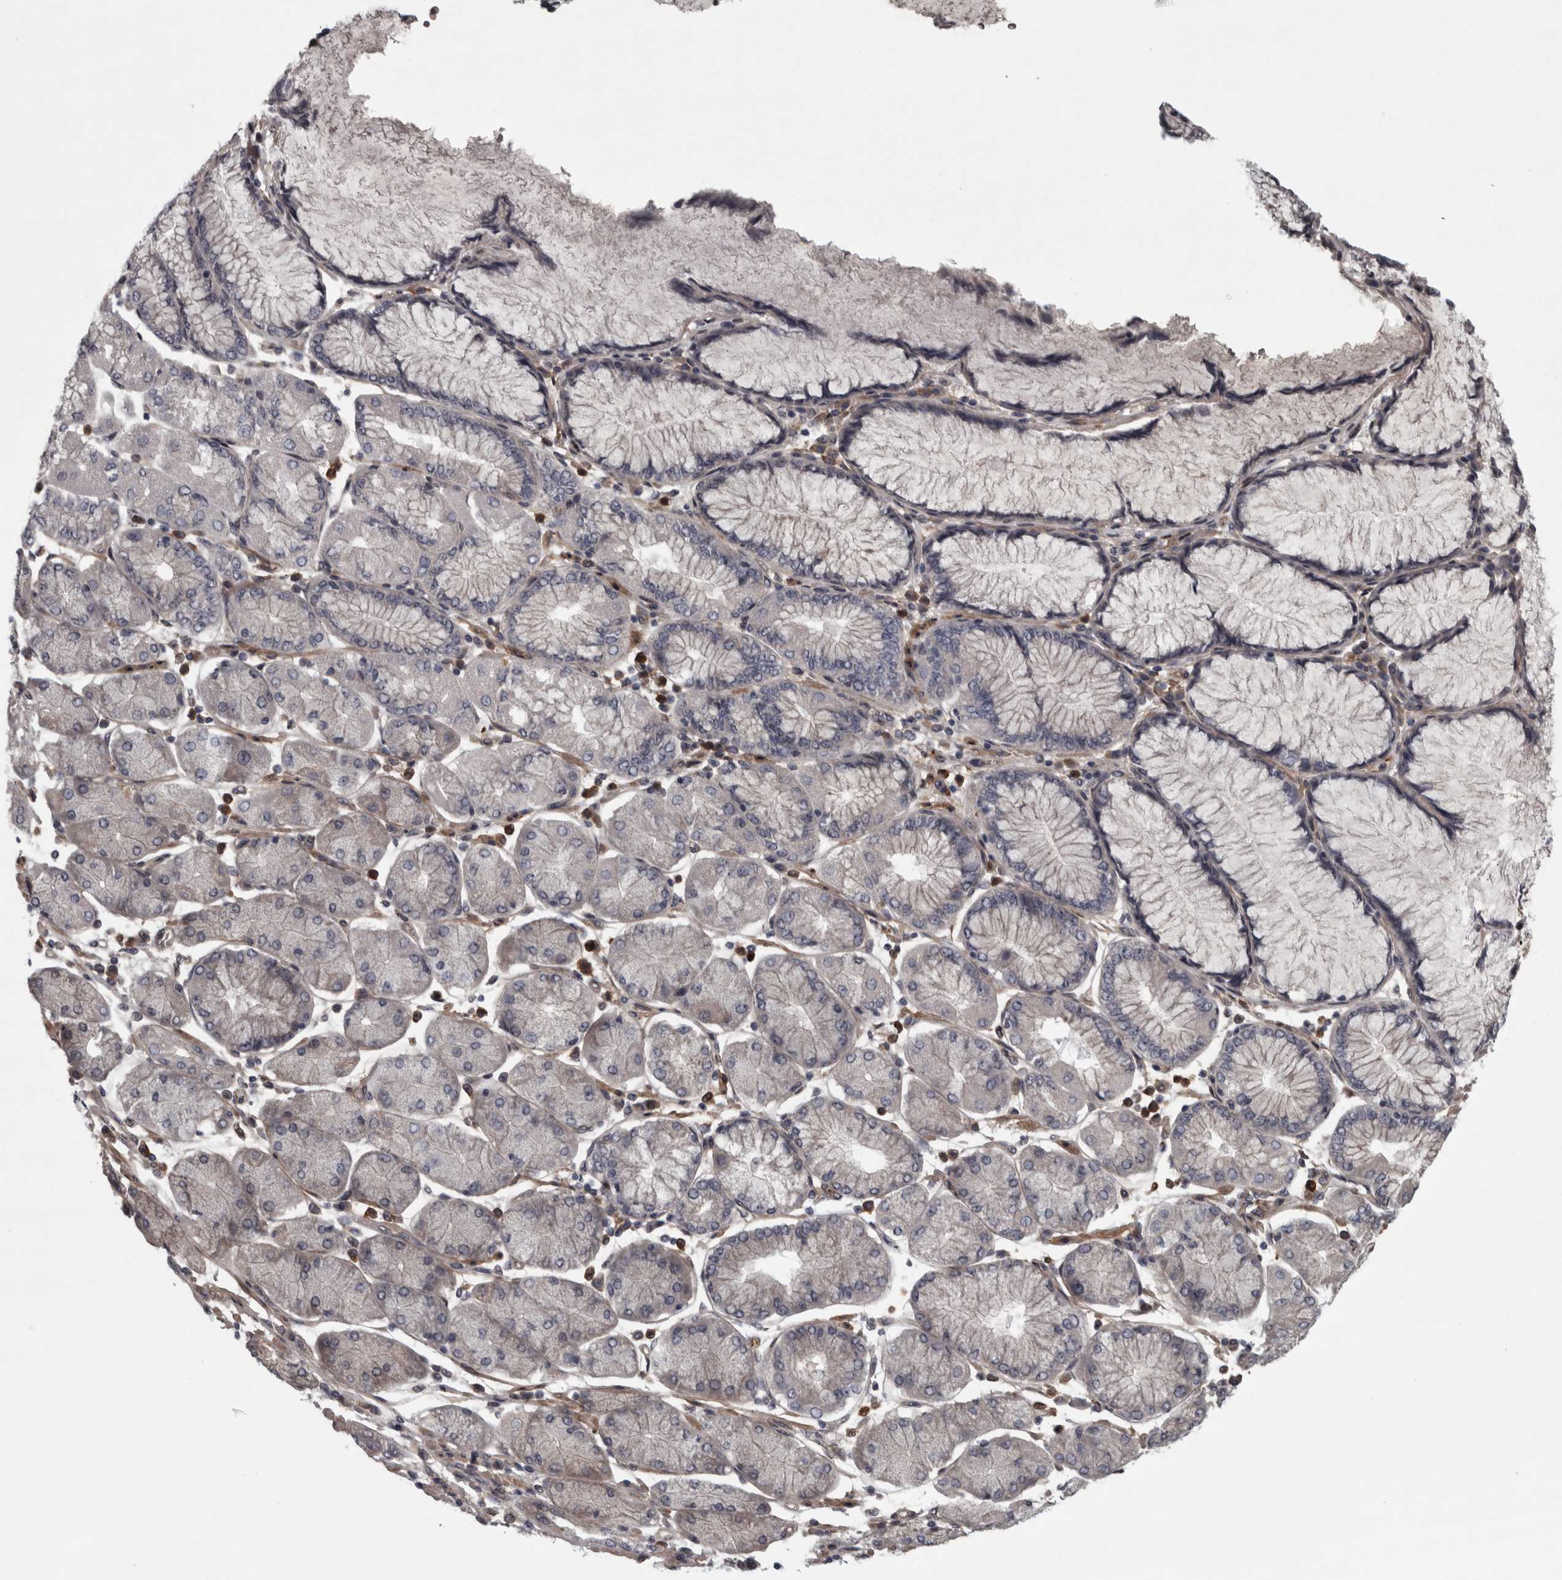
{"staining": {"intensity": "negative", "quantity": "none", "location": "none"}, "tissue": "stomach cancer", "cell_type": "Tumor cells", "image_type": "cancer", "snomed": [{"axis": "morphology", "description": "Normal tissue, NOS"}, {"axis": "morphology", "description": "Adenocarcinoma, NOS"}, {"axis": "topography", "description": "Stomach, upper"}, {"axis": "topography", "description": "Stomach"}], "caption": "The immunohistochemistry image has no significant staining in tumor cells of stomach cancer tissue.", "gene": "RSU1", "patient": {"sex": "male", "age": 59}}